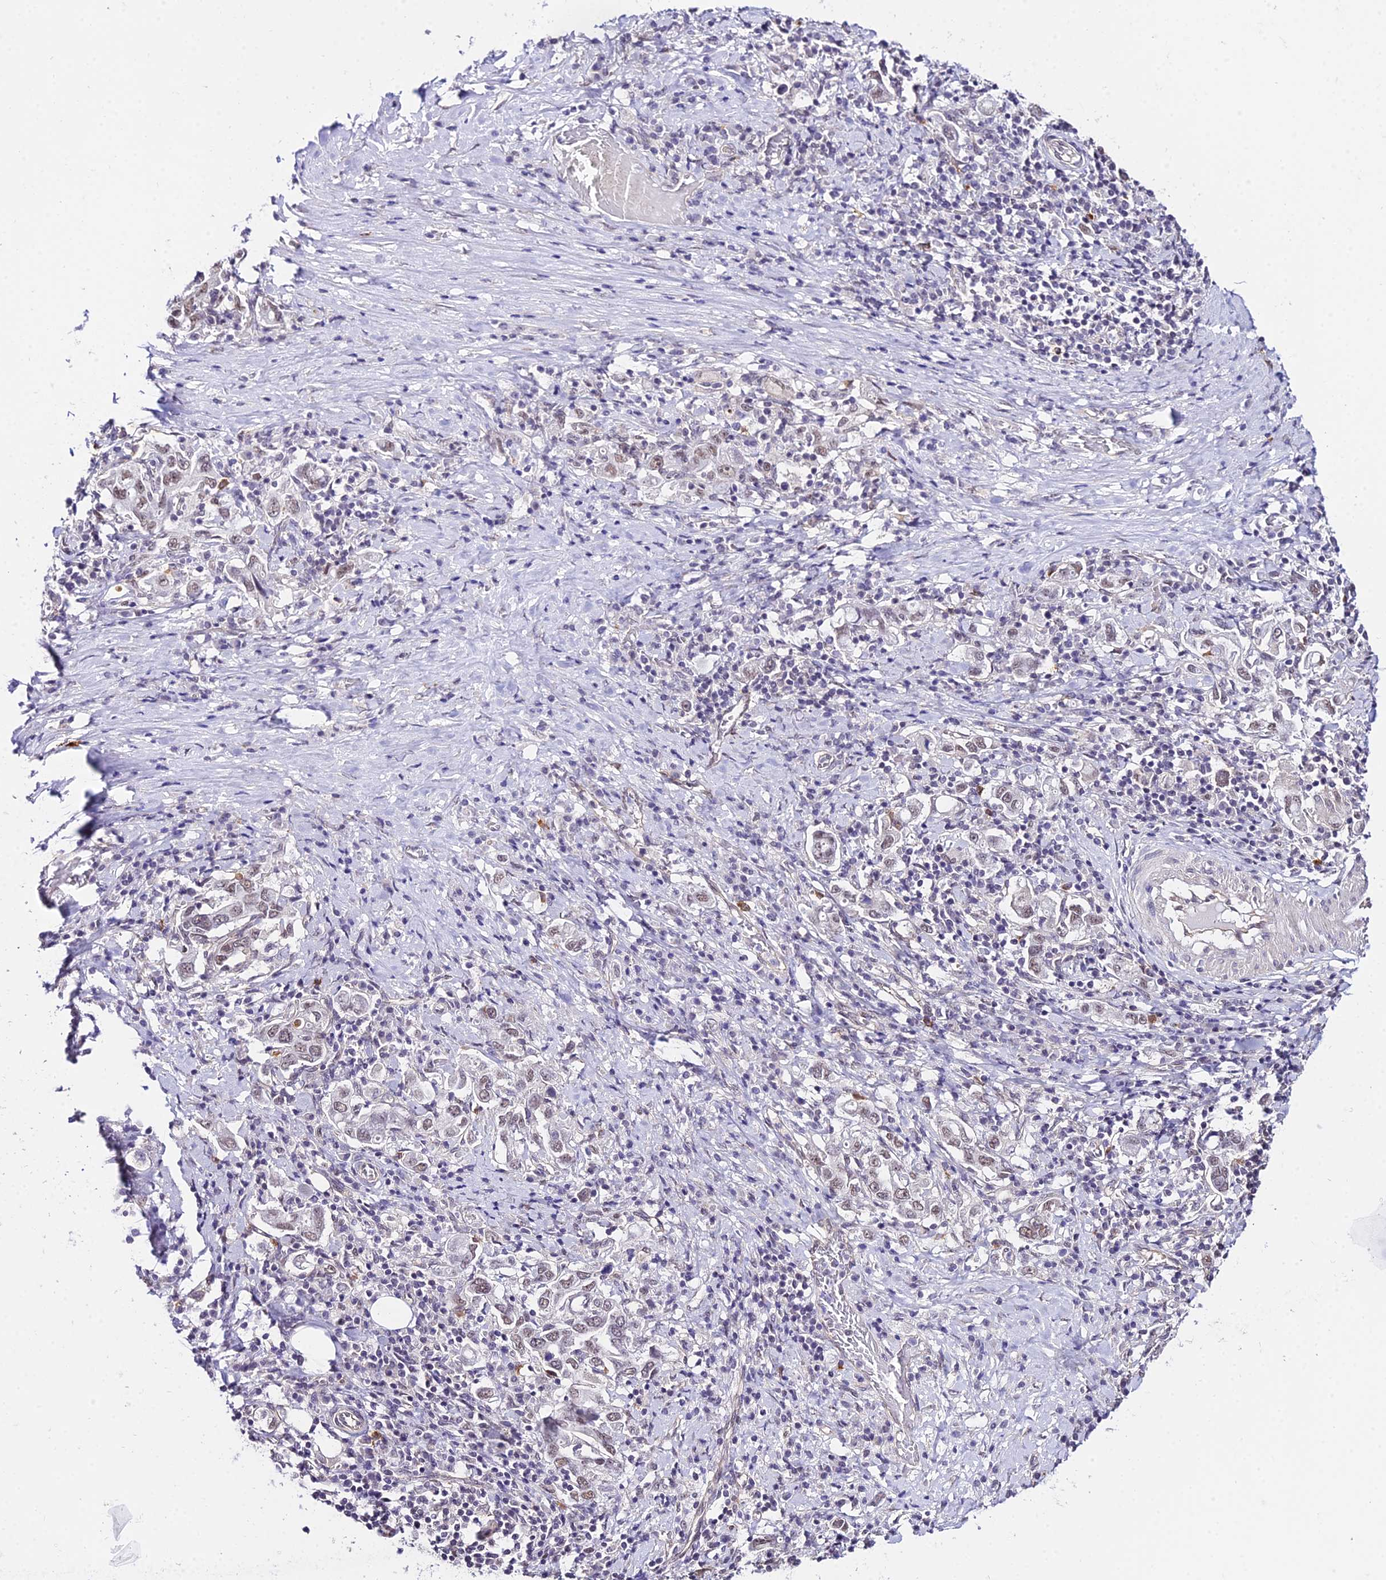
{"staining": {"intensity": "weak", "quantity": "25%-75%", "location": "nuclear"}, "tissue": "stomach cancer", "cell_type": "Tumor cells", "image_type": "cancer", "snomed": [{"axis": "morphology", "description": "Adenocarcinoma, NOS"}, {"axis": "topography", "description": "Stomach, upper"}, {"axis": "topography", "description": "Stomach"}], "caption": "A high-resolution micrograph shows immunohistochemistry (IHC) staining of stomach cancer (adenocarcinoma), which shows weak nuclear staining in about 25%-75% of tumor cells.", "gene": "POLR2I", "patient": {"sex": "male", "age": 62}}